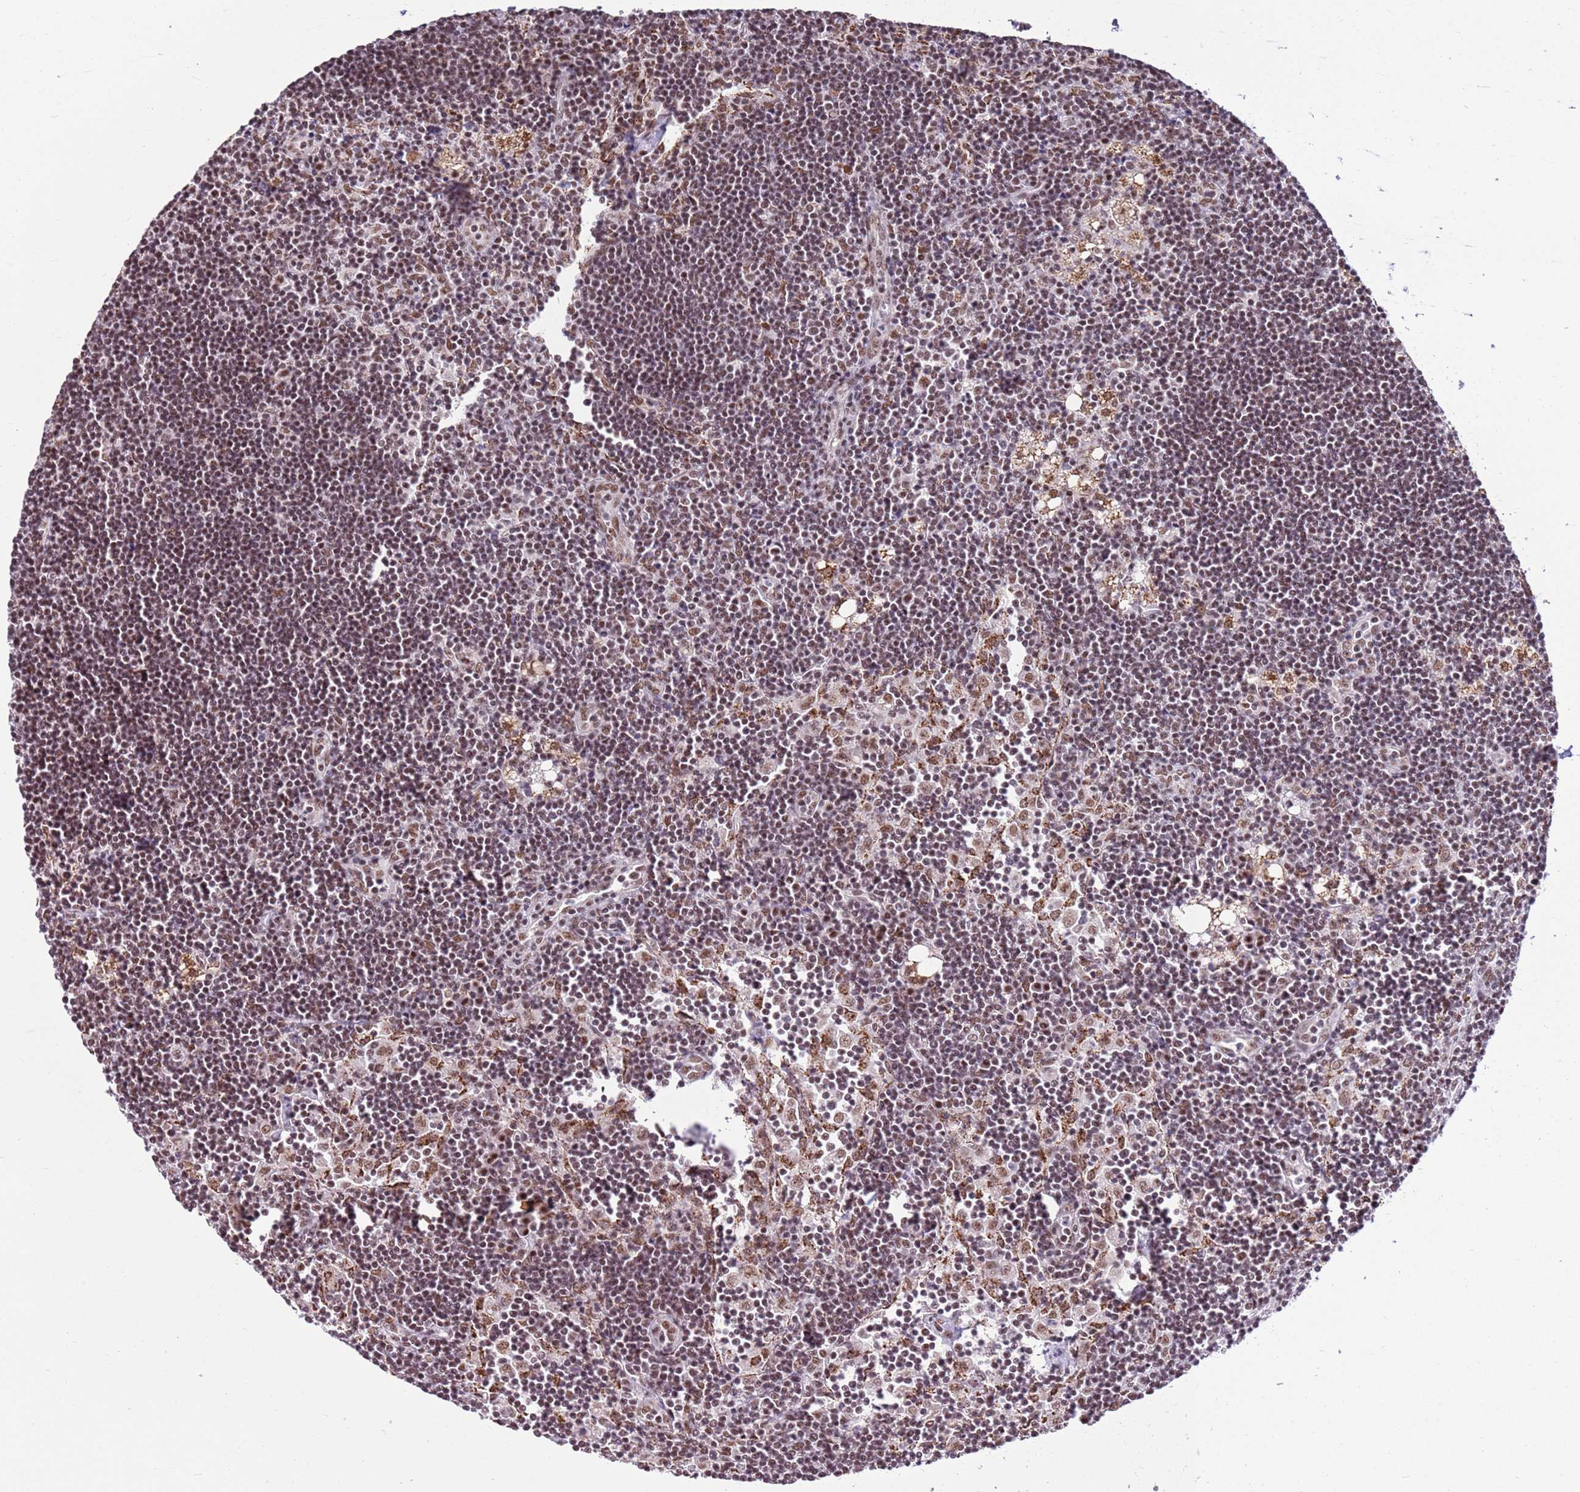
{"staining": {"intensity": "moderate", "quantity": "<25%", "location": "nuclear"}, "tissue": "lymph node", "cell_type": "Germinal center cells", "image_type": "normal", "snomed": [{"axis": "morphology", "description": "Normal tissue, NOS"}, {"axis": "topography", "description": "Lymph node"}], "caption": "IHC of unremarkable lymph node displays low levels of moderate nuclear staining in about <25% of germinal center cells.", "gene": "AKAP8L", "patient": {"sex": "male", "age": 24}}